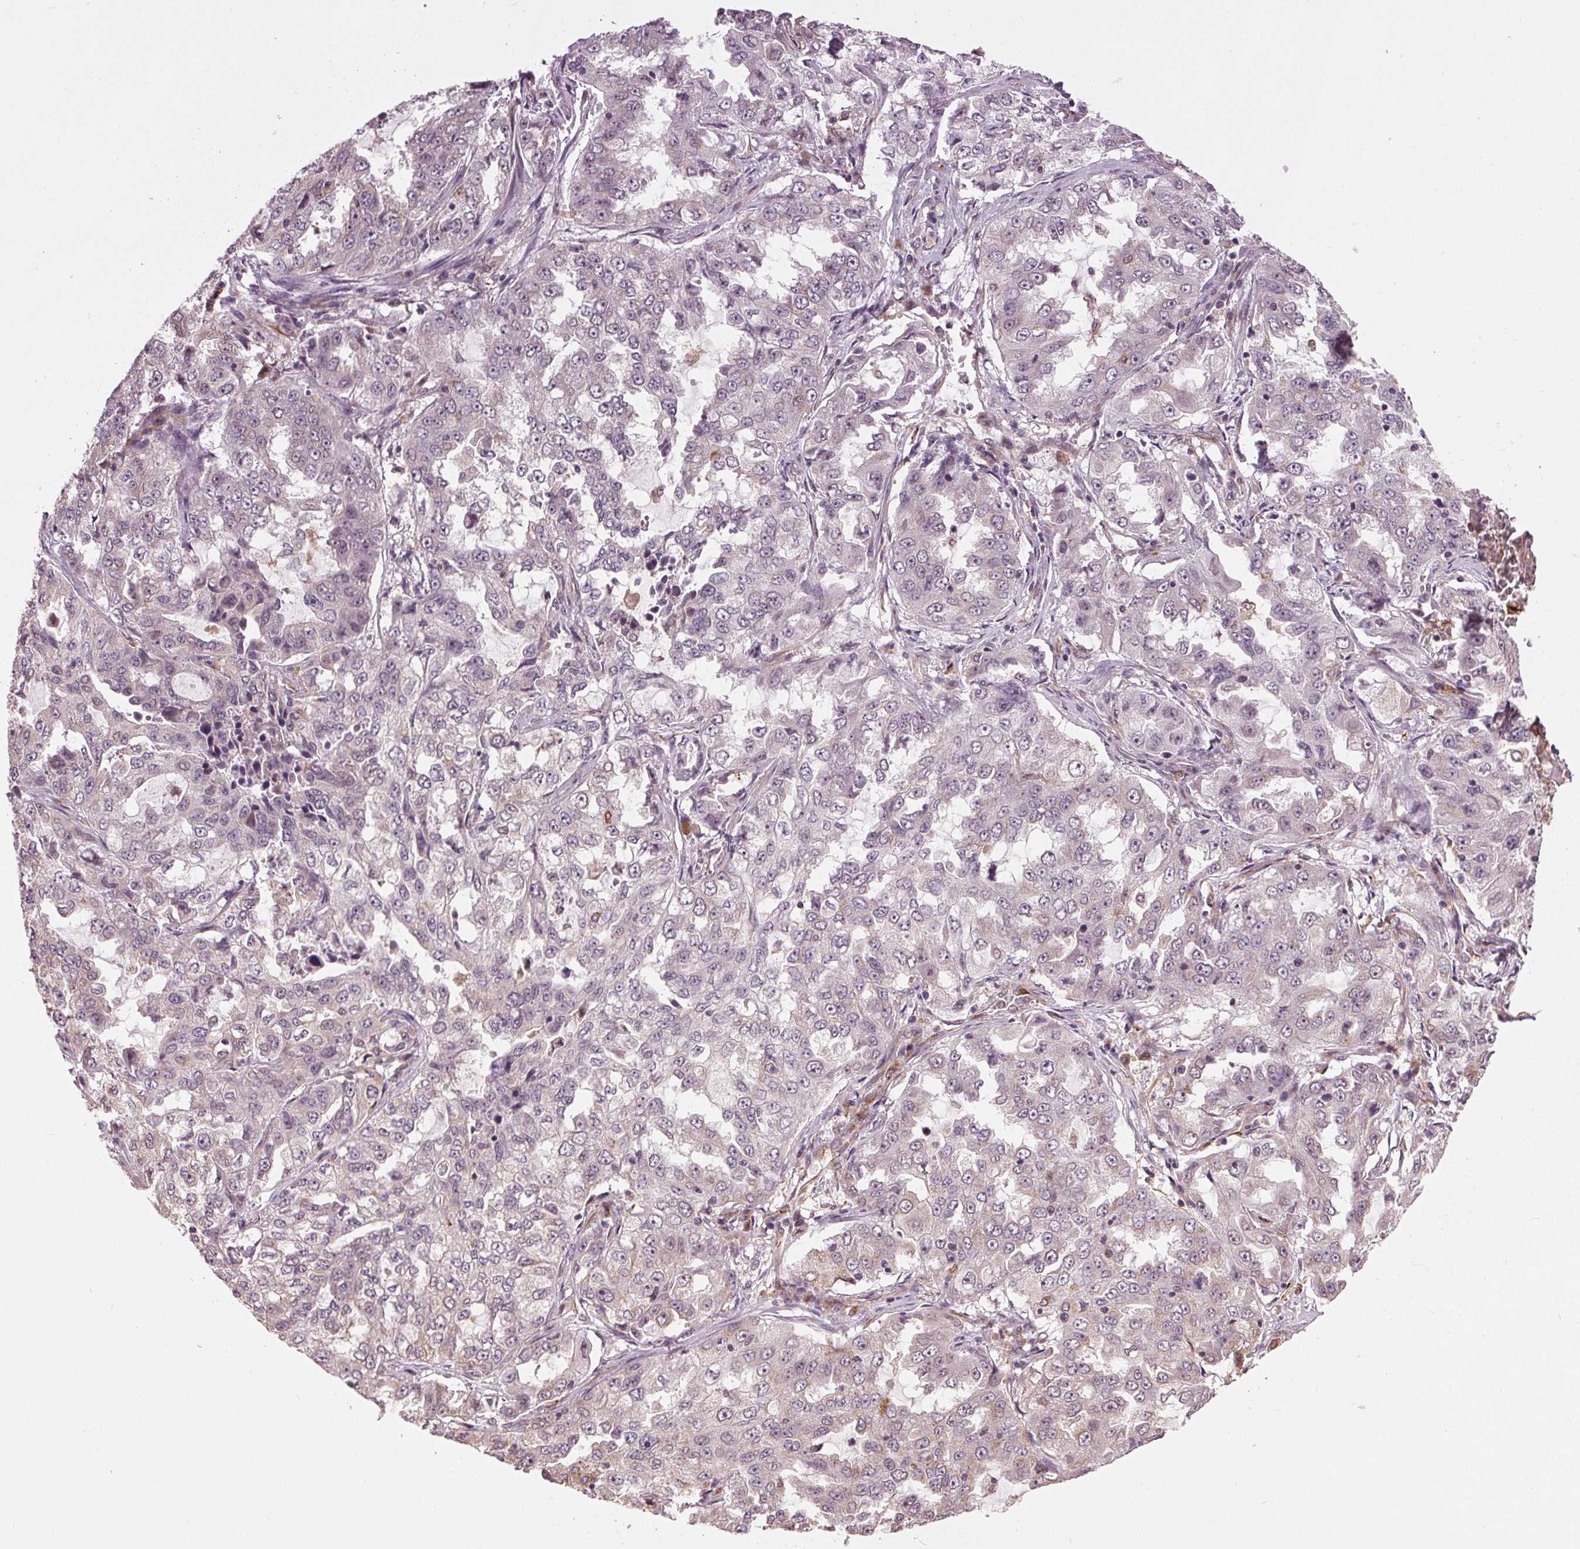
{"staining": {"intensity": "negative", "quantity": "none", "location": "none"}, "tissue": "lung cancer", "cell_type": "Tumor cells", "image_type": "cancer", "snomed": [{"axis": "morphology", "description": "Adenocarcinoma, NOS"}, {"axis": "topography", "description": "Lung"}], "caption": "There is no significant expression in tumor cells of lung adenocarcinoma.", "gene": "BSDC1", "patient": {"sex": "female", "age": 61}}